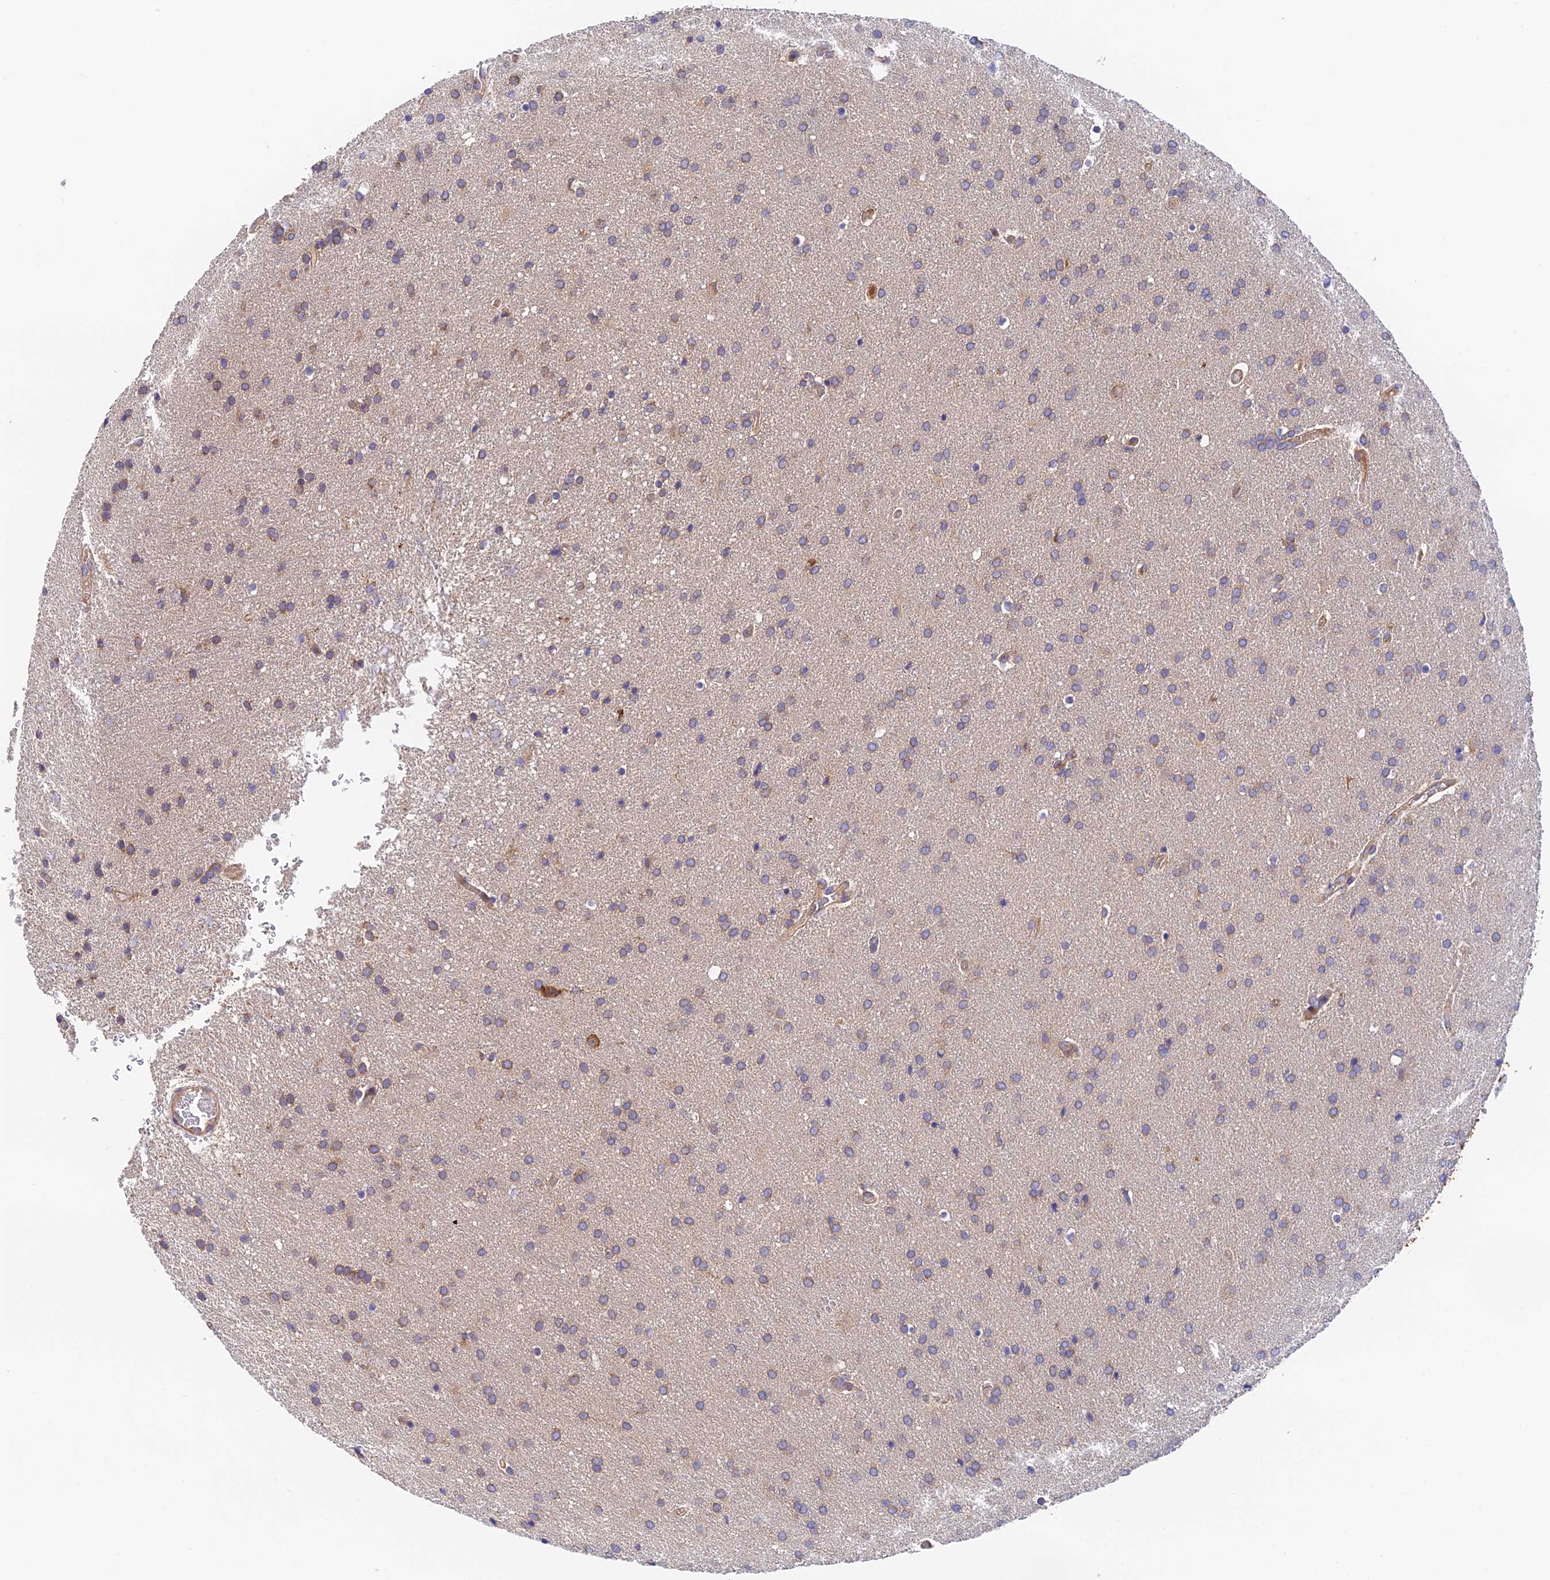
{"staining": {"intensity": "weak", "quantity": ">75%", "location": "cytoplasmic/membranous"}, "tissue": "glioma", "cell_type": "Tumor cells", "image_type": "cancer", "snomed": [{"axis": "morphology", "description": "Glioma, malignant, Low grade"}, {"axis": "topography", "description": "Brain"}], "caption": "Immunohistochemistry staining of malignant glioma (low-grade), which displays low levels of weak cytoplasmic/membranous expression in approximately >75% of tumor cells indicating weak cytoplasmic/membranous protein staining. The staining was performed using DAB (3,3'-diaminobenzidine) (brown) for protein detection and nuclei were counterstained in hematoxylin (blue).", "gene": "RANBP6", "patient": {"sex": "female", "age": 32}}